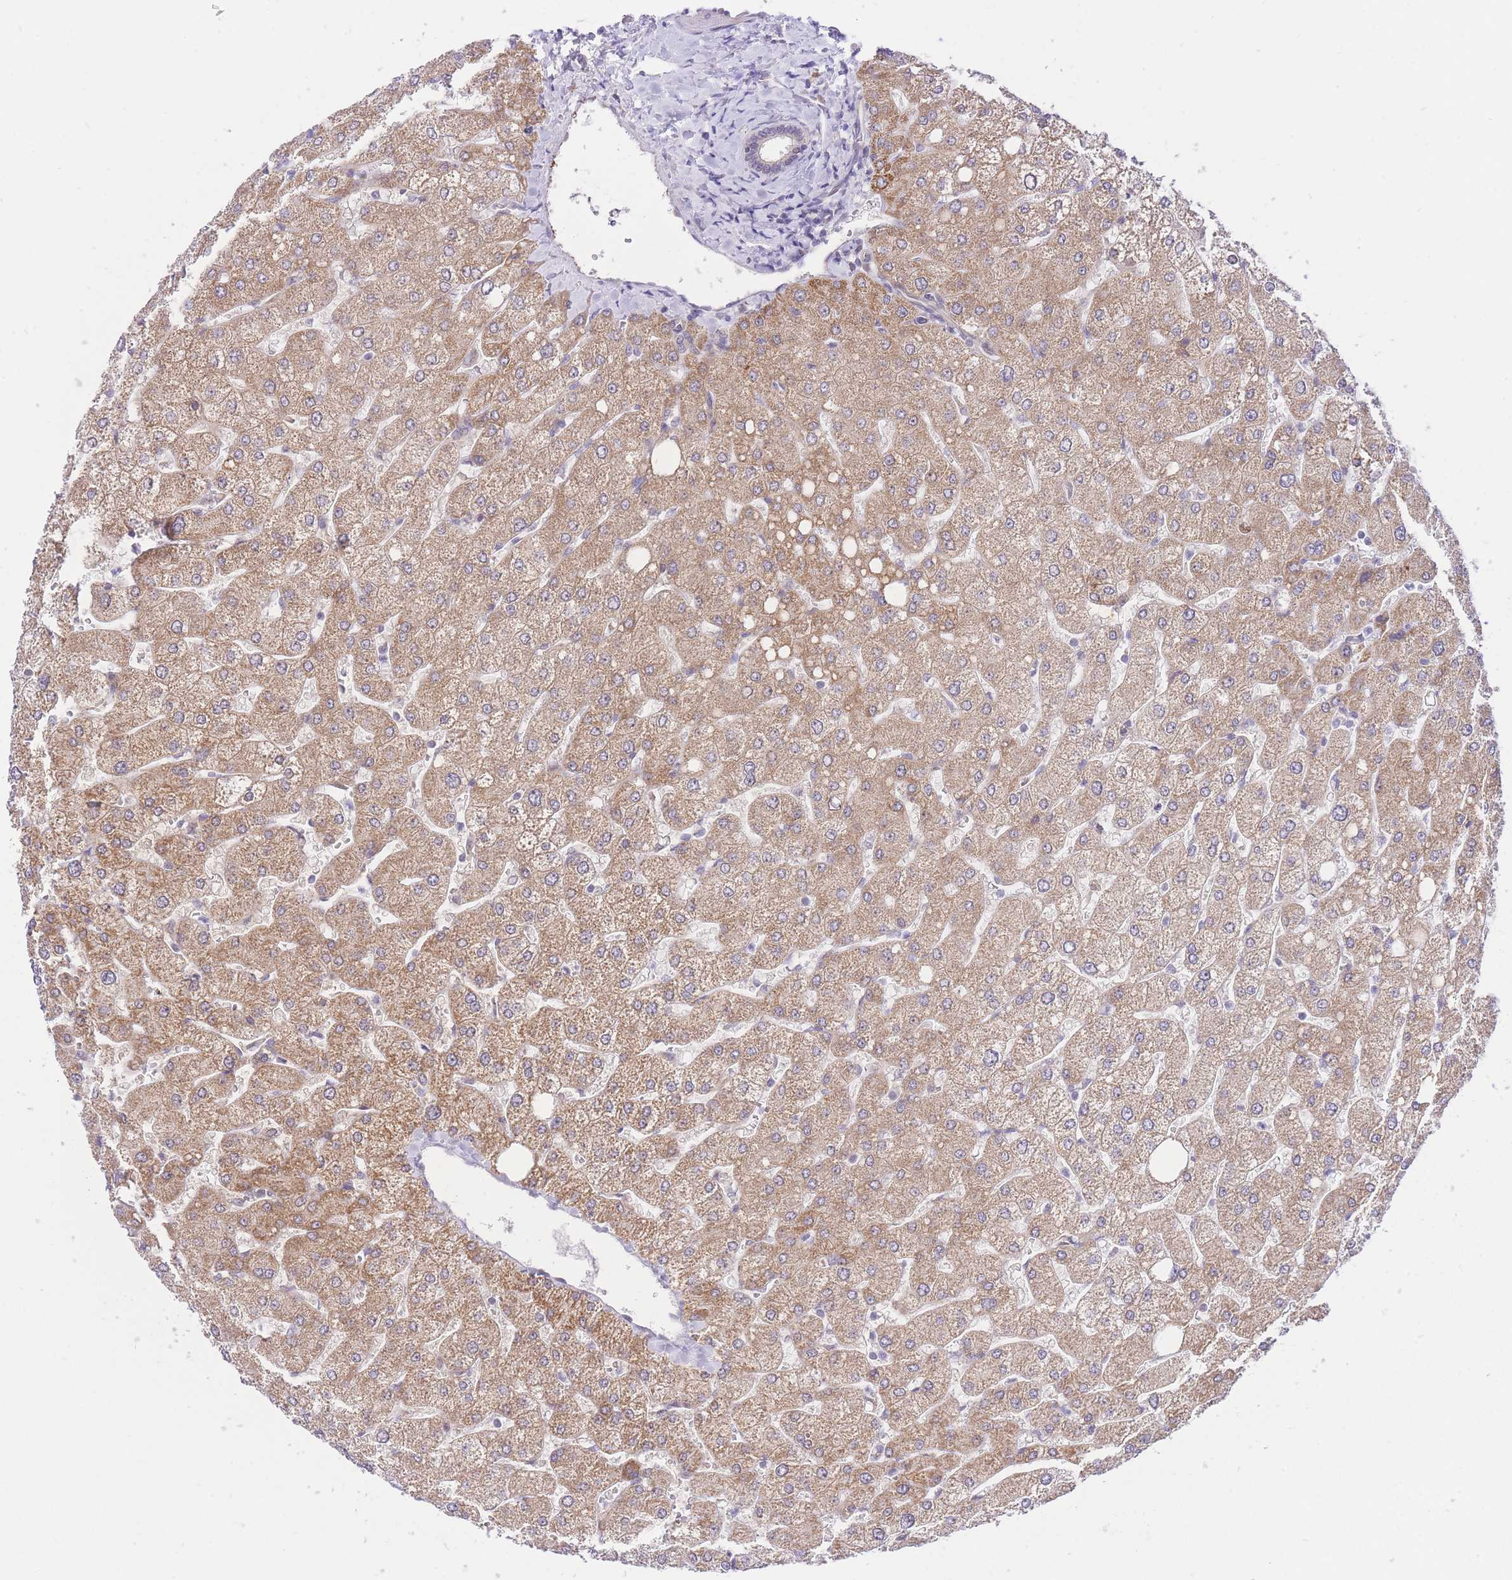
{"staining": {"intensity": "negative", "quantity": "none", "location": "none"}, "tissue": "liver", "cell_type": "Cholangiocytes", "image_type": "normal", "snomed": [{"axis": "morphology", "description": "Normal tissue, NOS"}, {"axis": "topography", "description": "Liver"}], "caption": "Immunohistochemical staining of benign liver exhibits no significant expression in cholangiocytes. (Stains: DAB (3,3'-diaminobenzidine) IHC with hematoxylin counter stain, Microscopy: brightfield microscopy at high magnification).", "gene": "UBXN7", "patient": {"sex": "male", "age": 55}}